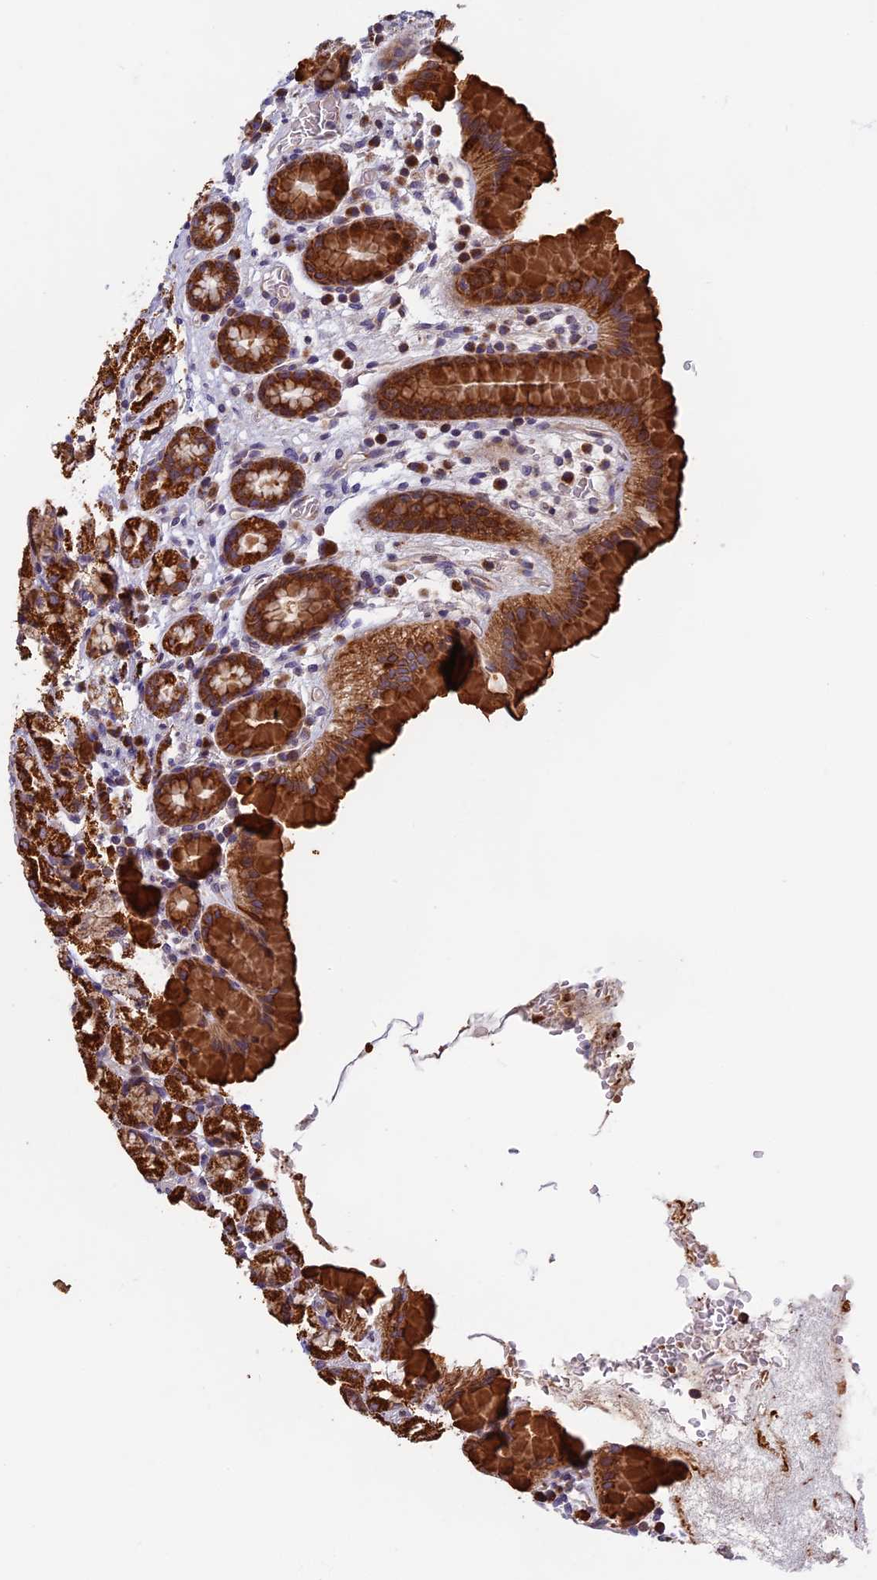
{"staining": {"intensity": "strong", "quantity": "25%-75%", "location": "cytoplasmic/membranous"}, "tissue": "stomach", "cell_type": "Glandular cells", "image_type": "normal", "snomed": [{"axis": "morphology", "description": "Normal tissue, NOS"}, {"axis": "topography", "description": "Stomach, upper"}, {"axis": "topography", "description": "Stomach, lower"}, {"axis": "topography", "description": "Small intestine"}], "caption": "This micrograph demonstrates immunohistochemistry (IHC) staining of unremarkable human stomach, with high strong cytoplasmic/membranous positivity in about 25%-75% of glandular cells.", "gene": "EDAR", "patient": {"sex": "male", "age": 68}}